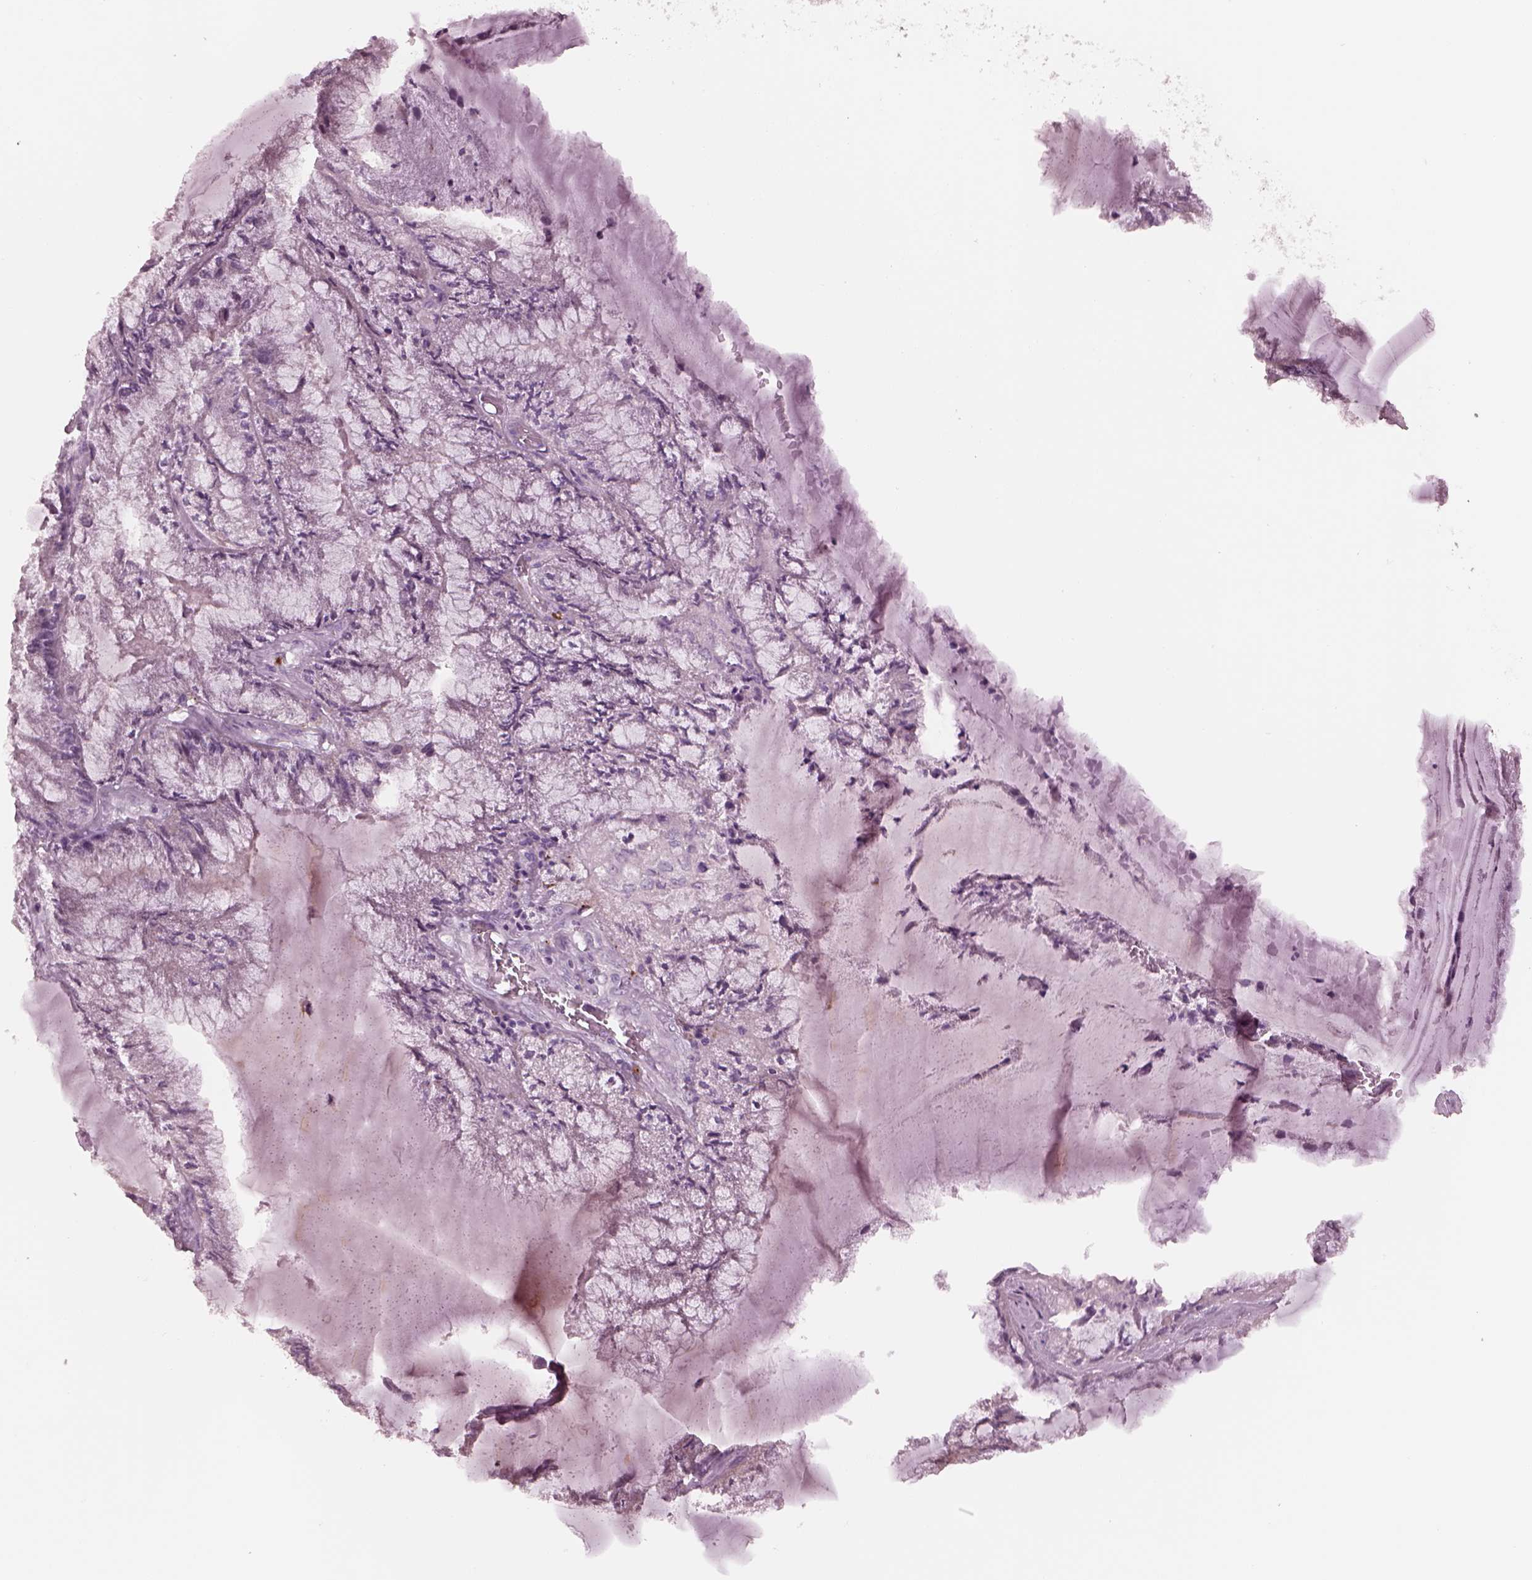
{"staining": {"intensity": "negative", "quantity": "none", "location": "none"}, "tissue": "endometrial cancer", "cell_type": "Tumor cells", "image_type": "cancer", "snomed": [{"axis": "morphology", "description": "Carcinoma, NOS"}, {"axis": "topography", "description": "Endometrium"}], "caption": "Tumor cells show no significant protein staining in endometrial cancer.", "gene": "SLAMF8", "patient": {"sex": "female", "age": 62}}